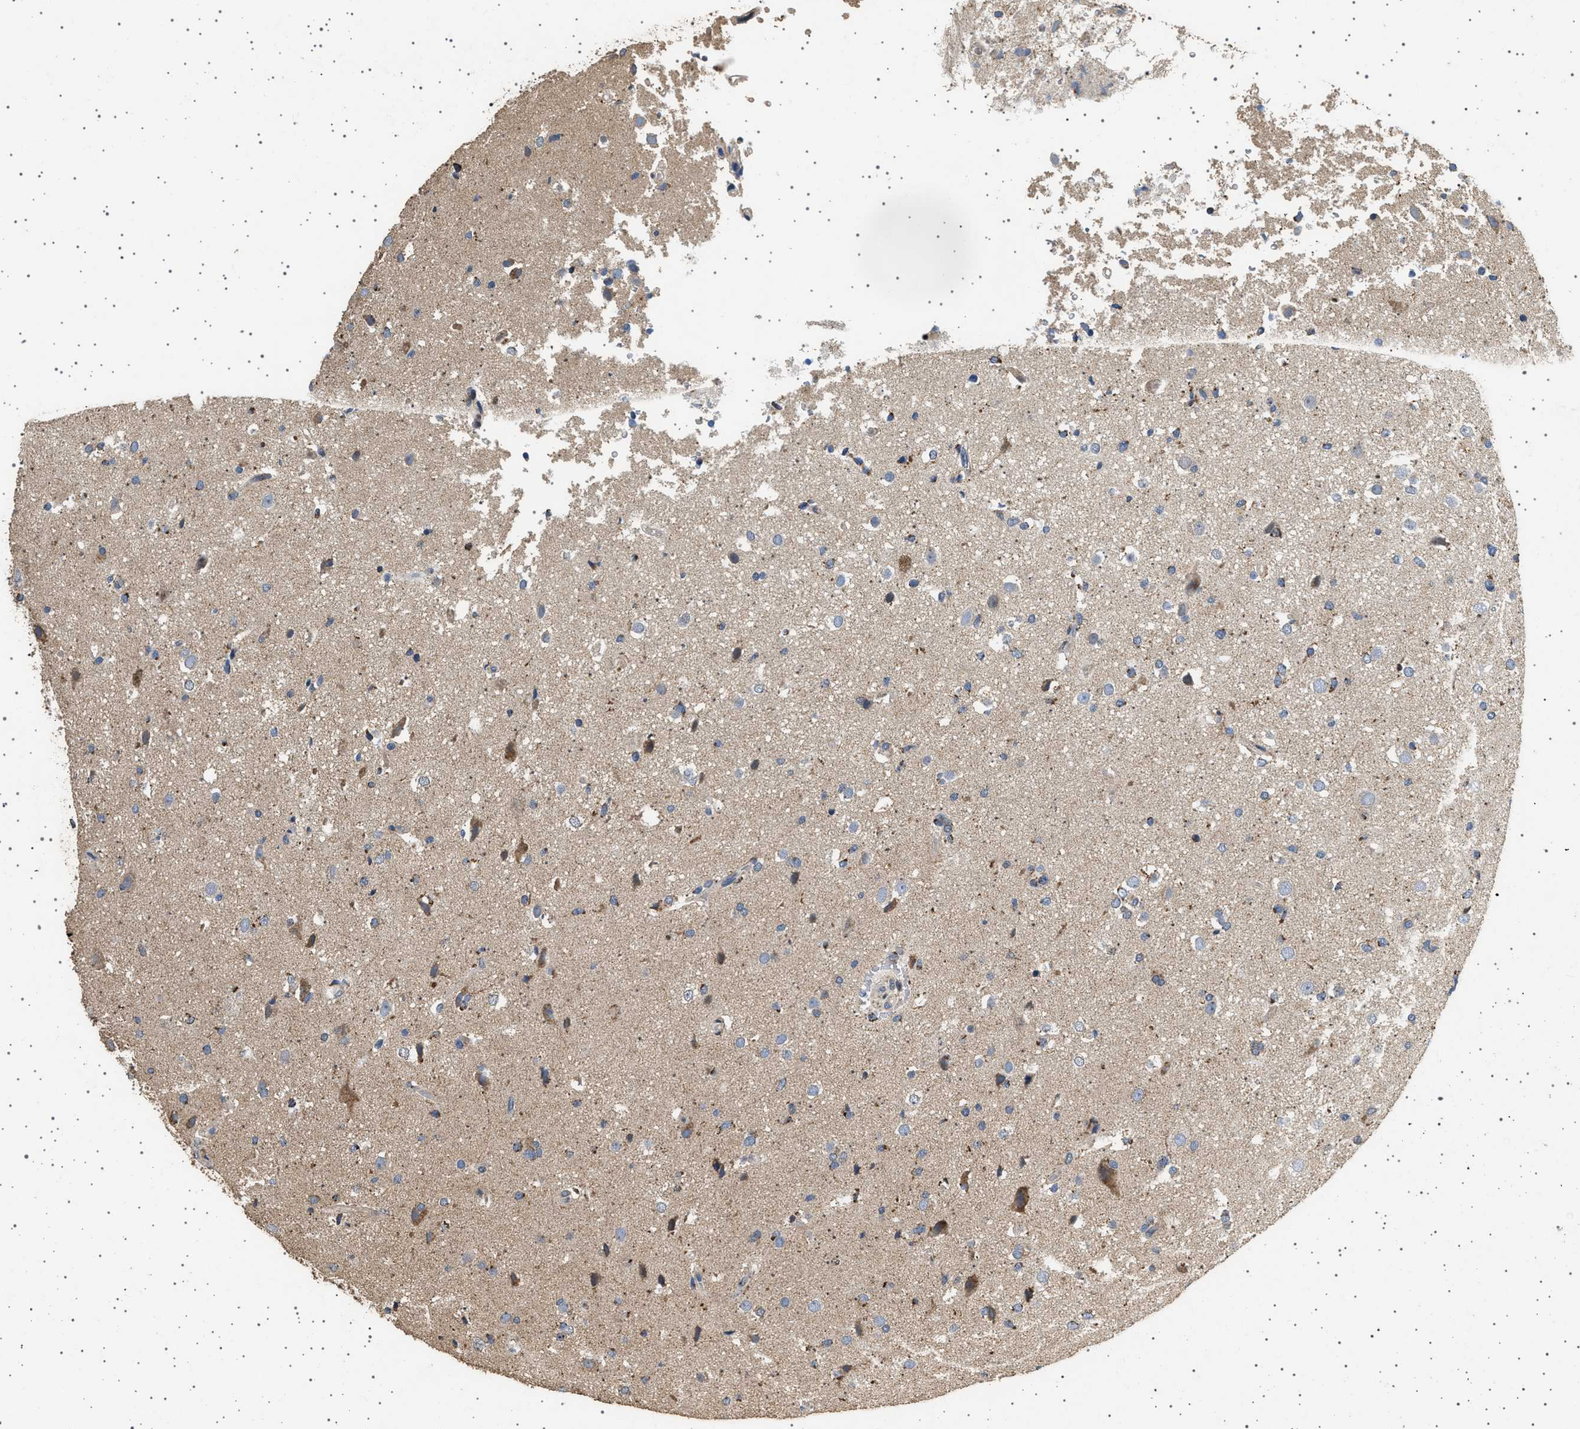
{"staining": {"intensity": "moderate", "quantity": "<25%", "location": "cytoplasmic/membranous"}, "tissue": "glioma", "cell_type": "Tumor cells", "image_type": "cancer", "snomed": [{"axis": "morphology", "description": "Glioma, malignant, High grade"}, {"axis": "topography", "description": "Brain"}], "caption": "Protein staining of glioma tissue reveals moderate cytoplasmic/membranous positivity in about <25% of tumor cells.", "gene": "KCNA4", "patient": {"sex": "male", "age": 33}}